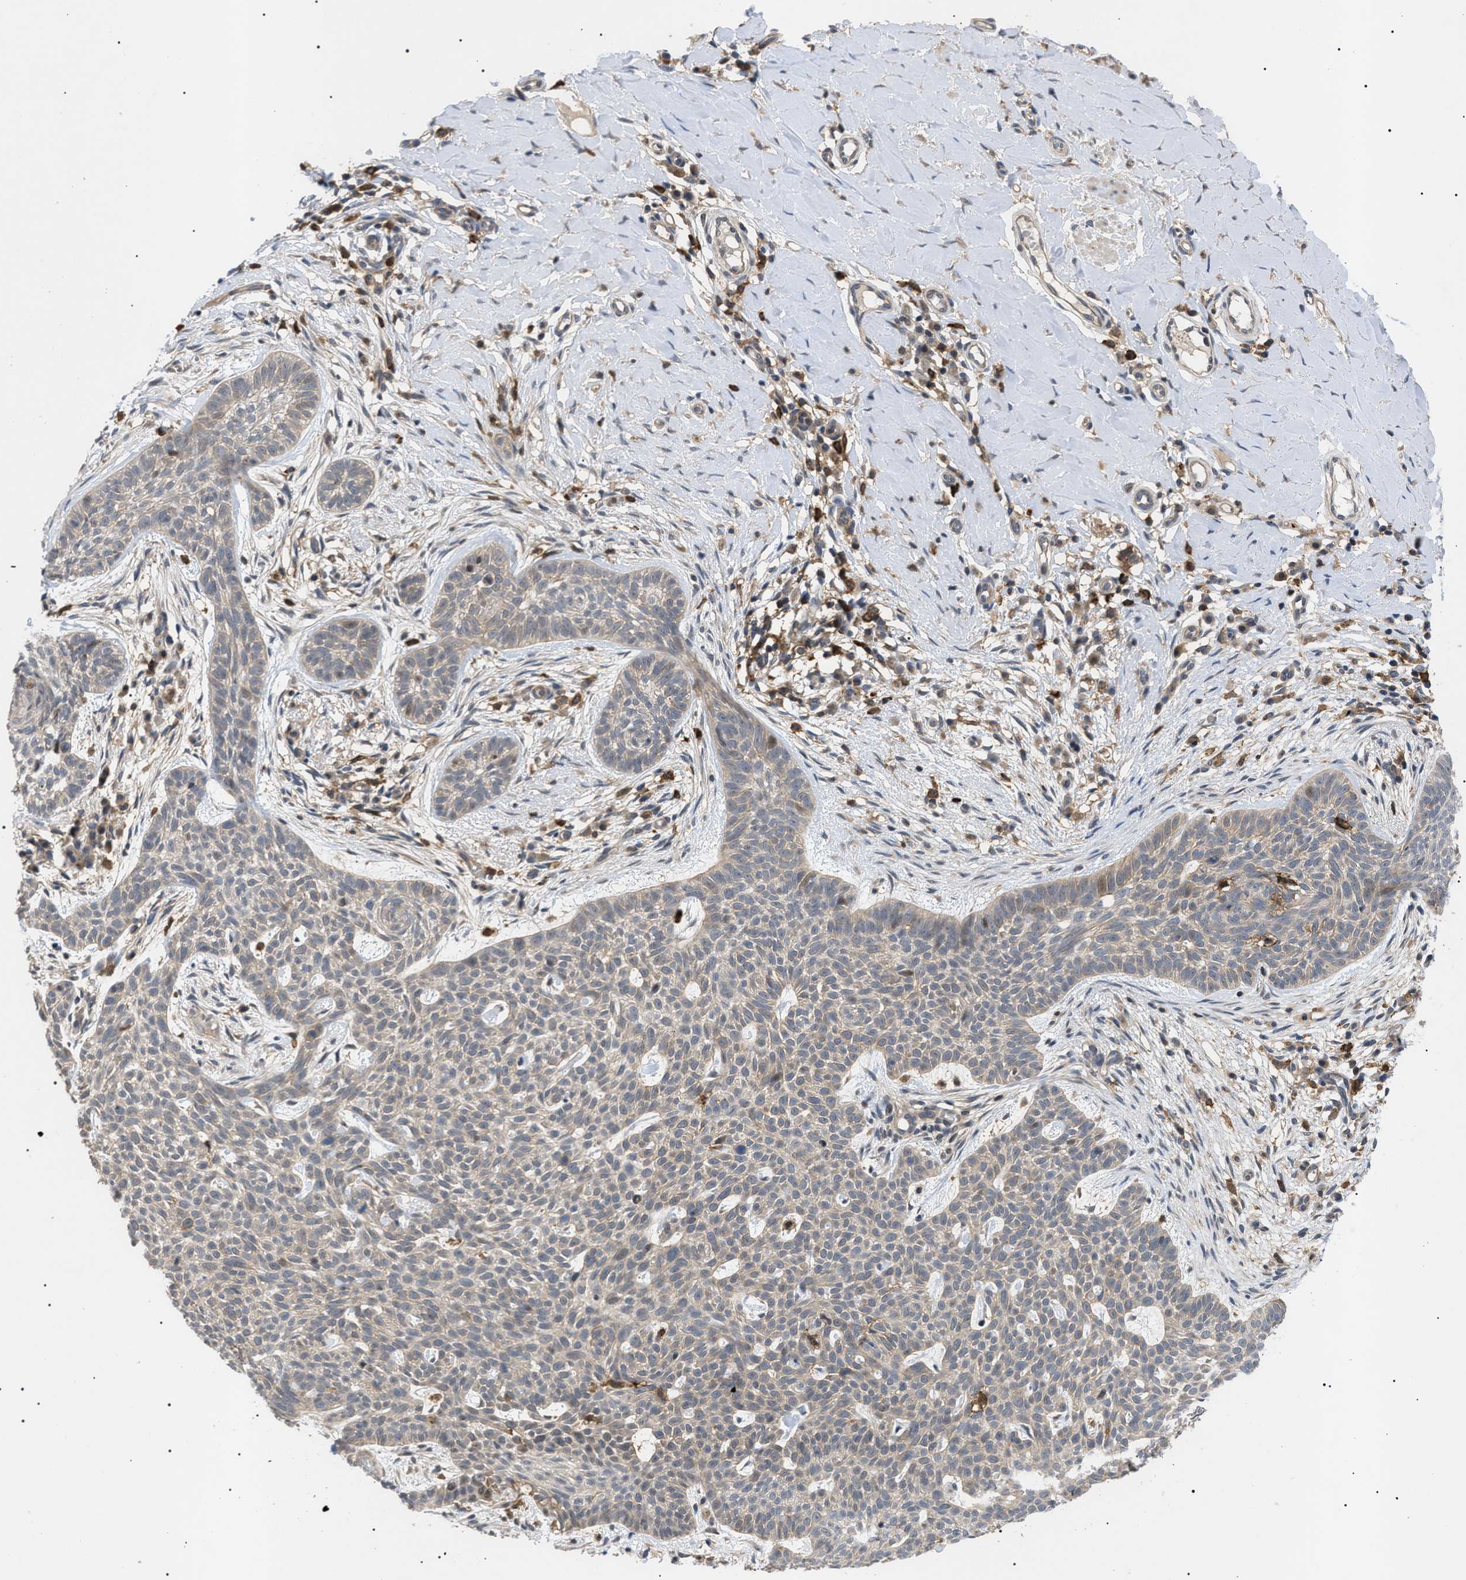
{"staining": {"intensity": "weak", "quantity": "25%-75%", "location": "cytoplasmic/membranous"}, "tissue": "skin cancer", "cell_type": "Tumor cells", "image_type": "cancer", "snomed": [{"axis": "morphology", "description": "Basal cell carcinoma"}, {"axis": "topography", "description": "Skin"}], "caption": "Basal cell carcinoma (skin) stained with a protein marker reveals weak staining in tumor cells.", "gene": "CD300A", "patient": {"sex": "female", "age": 59}}